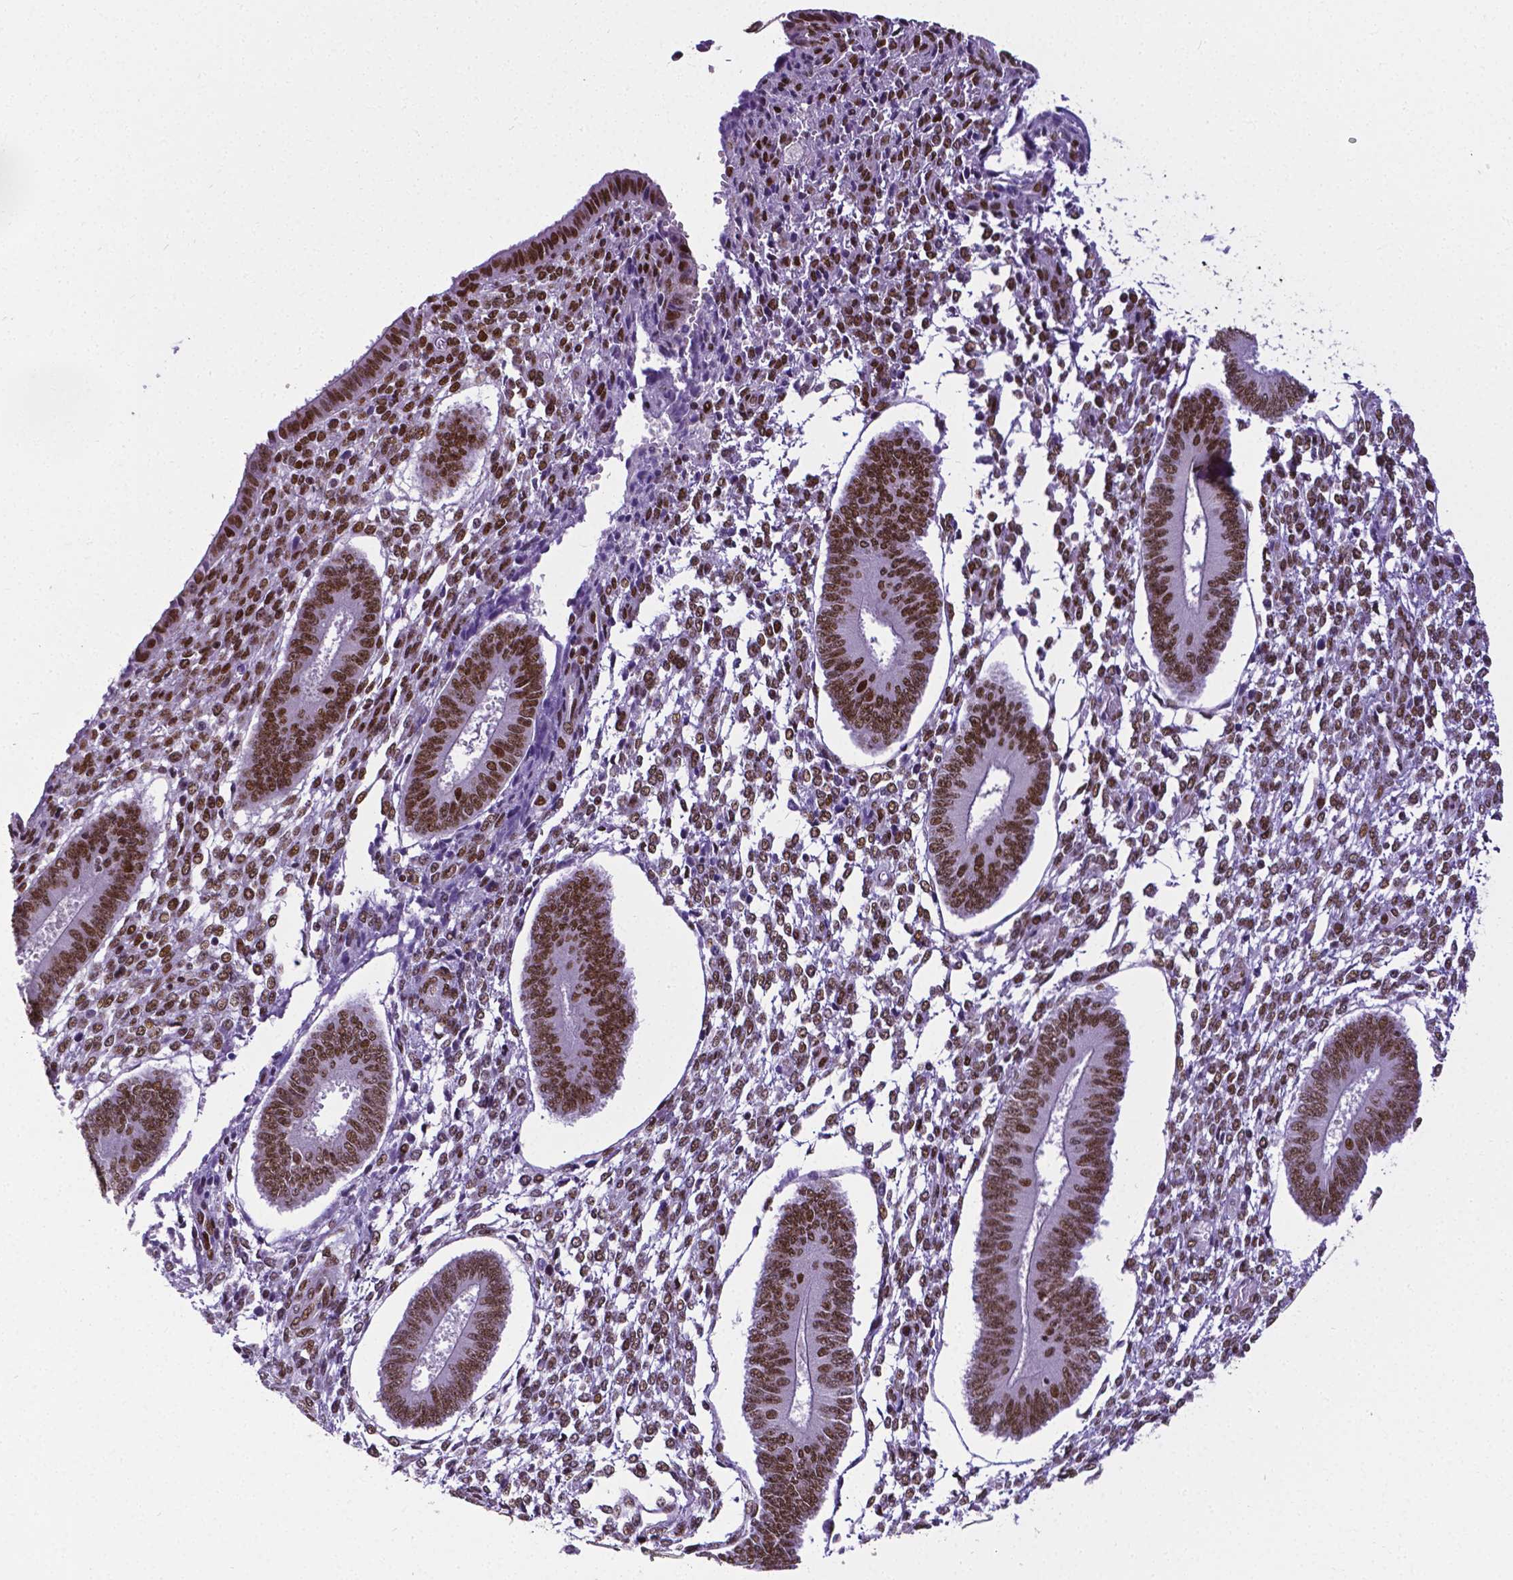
{"staining": {"intensity": "moderate", "quantity": "25%-75%", "location": "nuclear"}, "tissue": "endometrium", "cell_type": "Cells in endometrial stroma", "image_type": "normal", "snomed": [{"axis": "morphology", "description": "Normal tissue, NOS"}, {"axis": "topography", "description": "Endometrium"}], "caption": "A medium amount of moderate nuclear staining is appreciated in about 25%-75% of cells in endometrial stroma in benign endometrium.", "gene": "REST", "patient": {"sex": "female", "age": 42}}